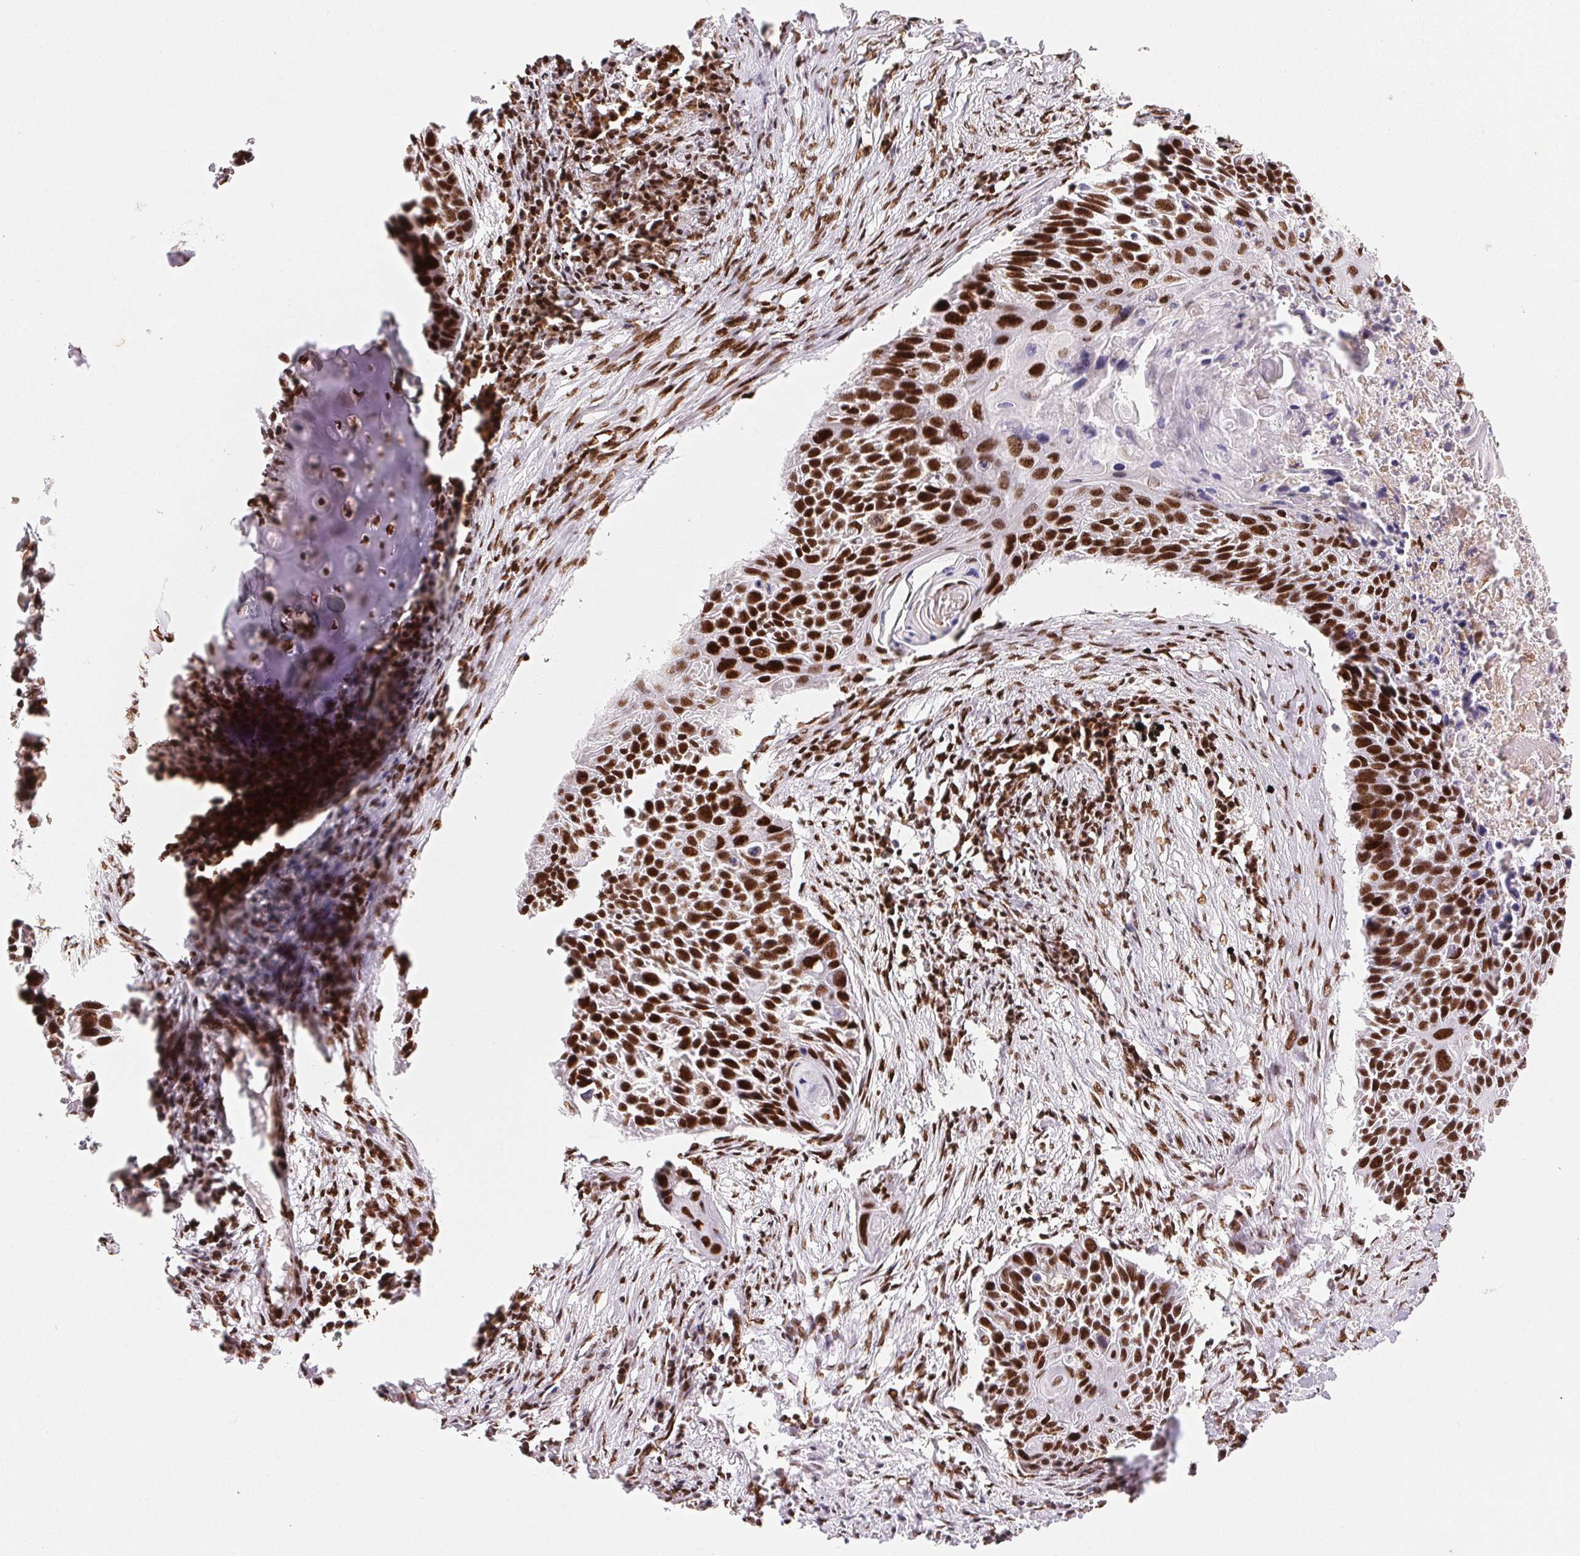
{"staining": {"intensity": "moderate", "quantity": ">75%", "location": "nuclear"}, "tissue": "lung cancer", "cell_type": "Tumor cells", "image_type": "cancer", "snomed": [{"axis": "morphology", "description": "Squamous cell carcinoma, NOS"}, {"axis": "topography", "description": "Lung"}], "caption": "Immunohistochemistry histopathology image of neoplastic tissue: human lung cancer (squamous cell carcinoma) stained using IHC displays medium levels of moderate protein expression localized specifically in the nuclear of tumor cells, appearing as a nuclear brown color.", "gene": "ZNF80", "patient": {"sex": "male", "age": 78}}